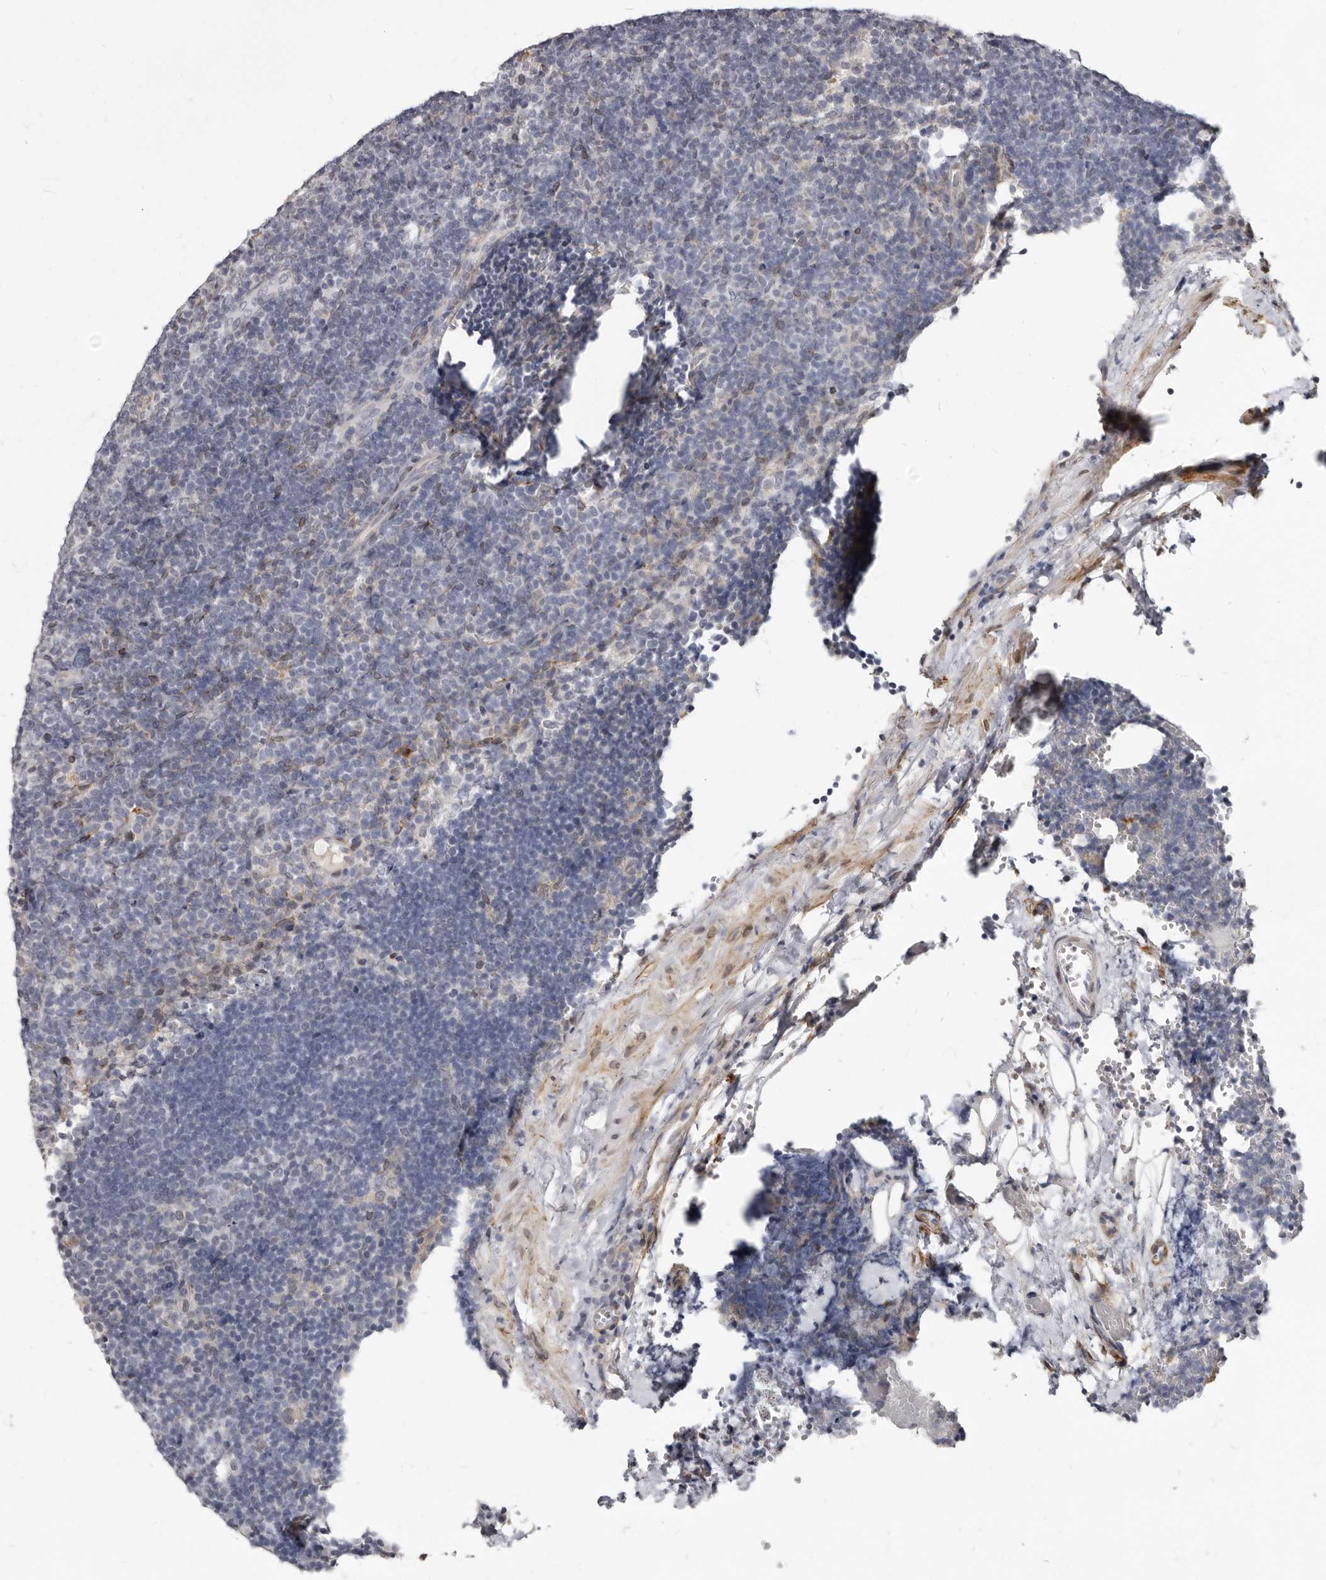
{"staining": {"intensity": "negative", "quantity": "none", "location": "none"}, "tissue": "lymphoma", "cell_type": "Tumor cells", "image_type": "cancer", "snomed": [{"axis": "morphology", "description": "Hodgkin's disease, NOS"}, {"axis": "topography", "description": "Lymph node"}], "caption": "Hodgkin's disease was stained to show a protein in brown. There is no significant positivity in tumor cells. The staining was performed using DAB (3,3'-diaminobenzidine) to visualize the protein expression in brown, while the nuclei were stained in blue with hematoxylin (Magnification: 20x).", "gene": "MRGPRF", "patient": {"sex": "female", "age": 57}}